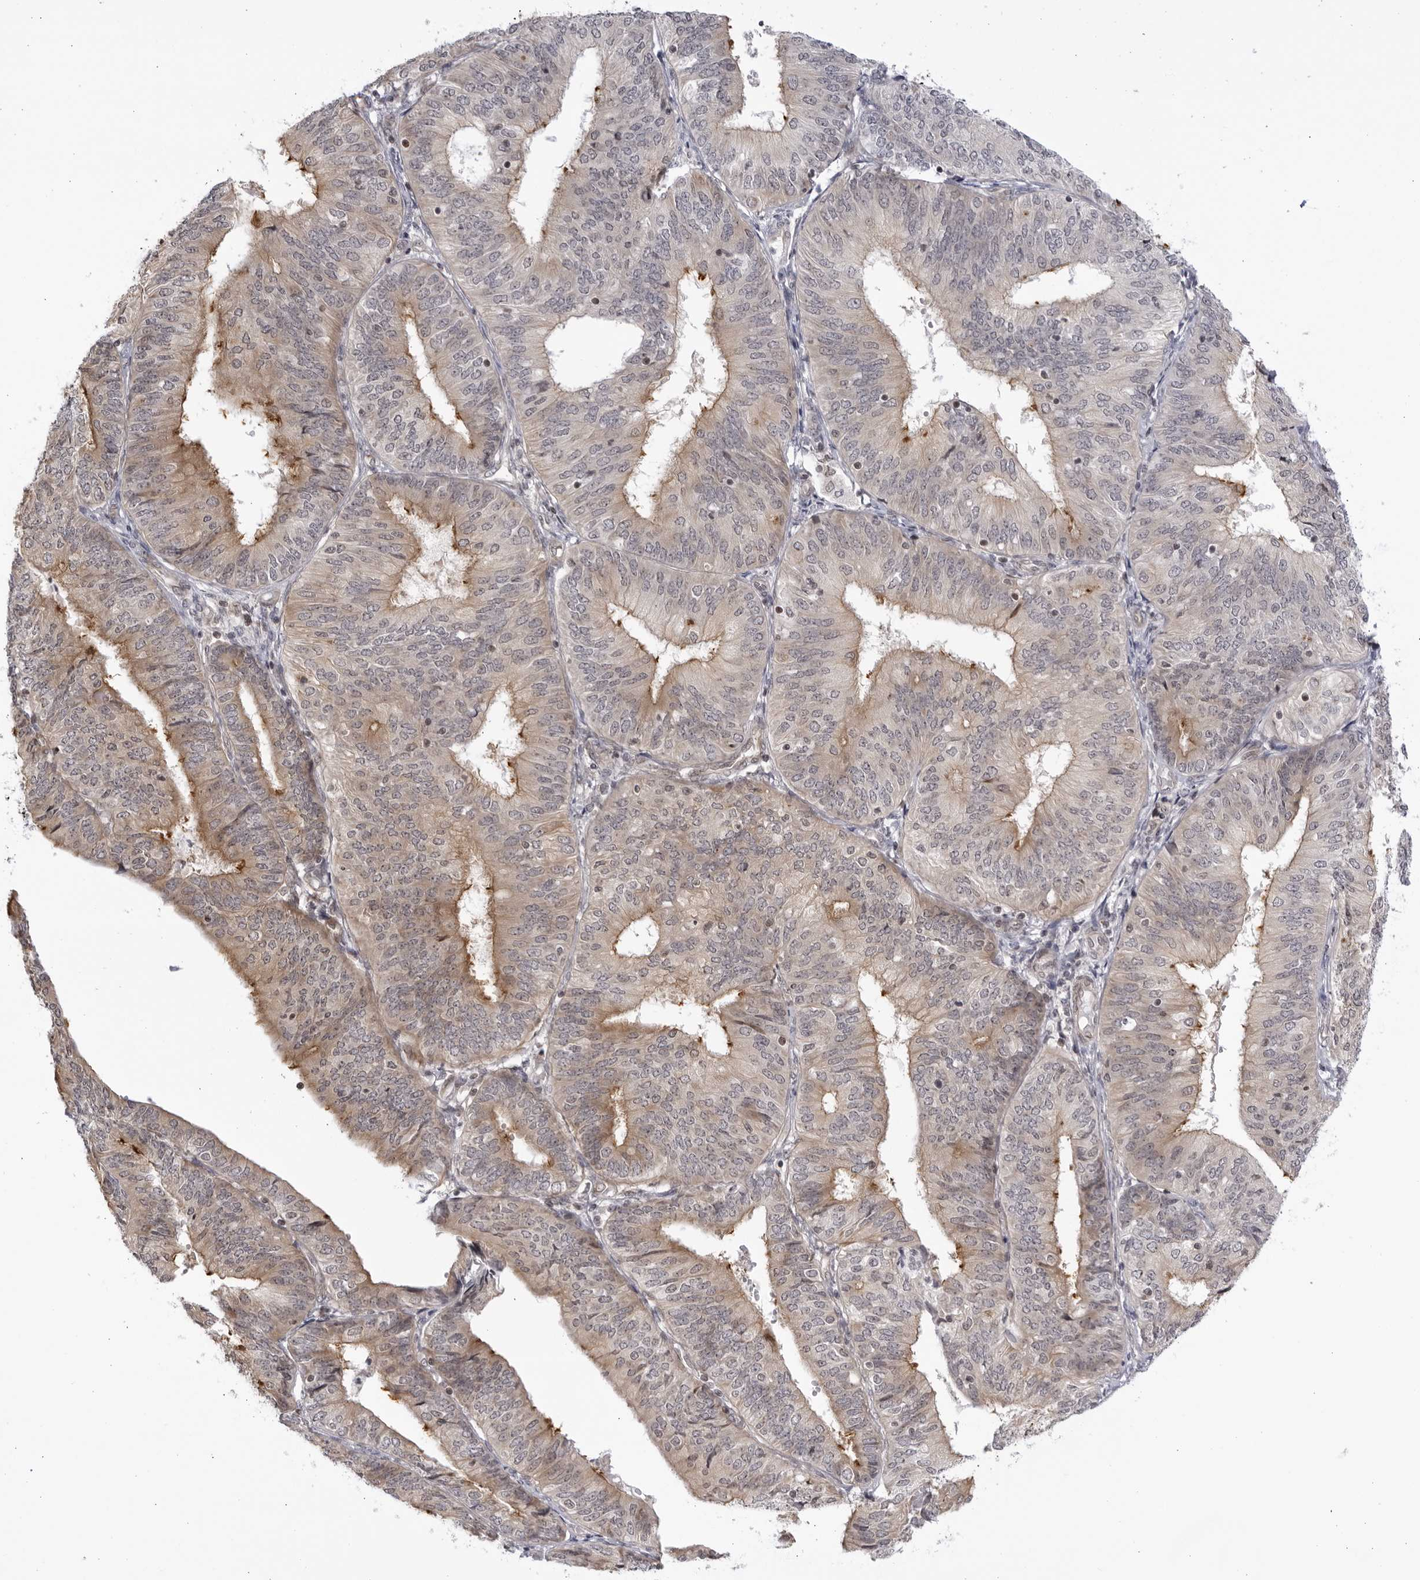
{"staining": {"intensity": "moderate", "quantity": "25%-75%", "location": "cytoplasmic/membranous"}, "tissue": "endometrial cancer", "cell_type": "Tumor cells", "image_type": "cancer", "snomed": [{"axis": "morphology", "description": "Adenocarcinoma, NOS"}, {"axis": "topography", "description": "Endometrium"}], "caption": "Endometrial adenocarcinoma stained with a brown dye exhibits moderate cytoplasmic/membranous positive expression in approximately 25%-75% of tumor cells.", "gene": "CNBD1", "patient": {"sex": "female", "age": 58}}